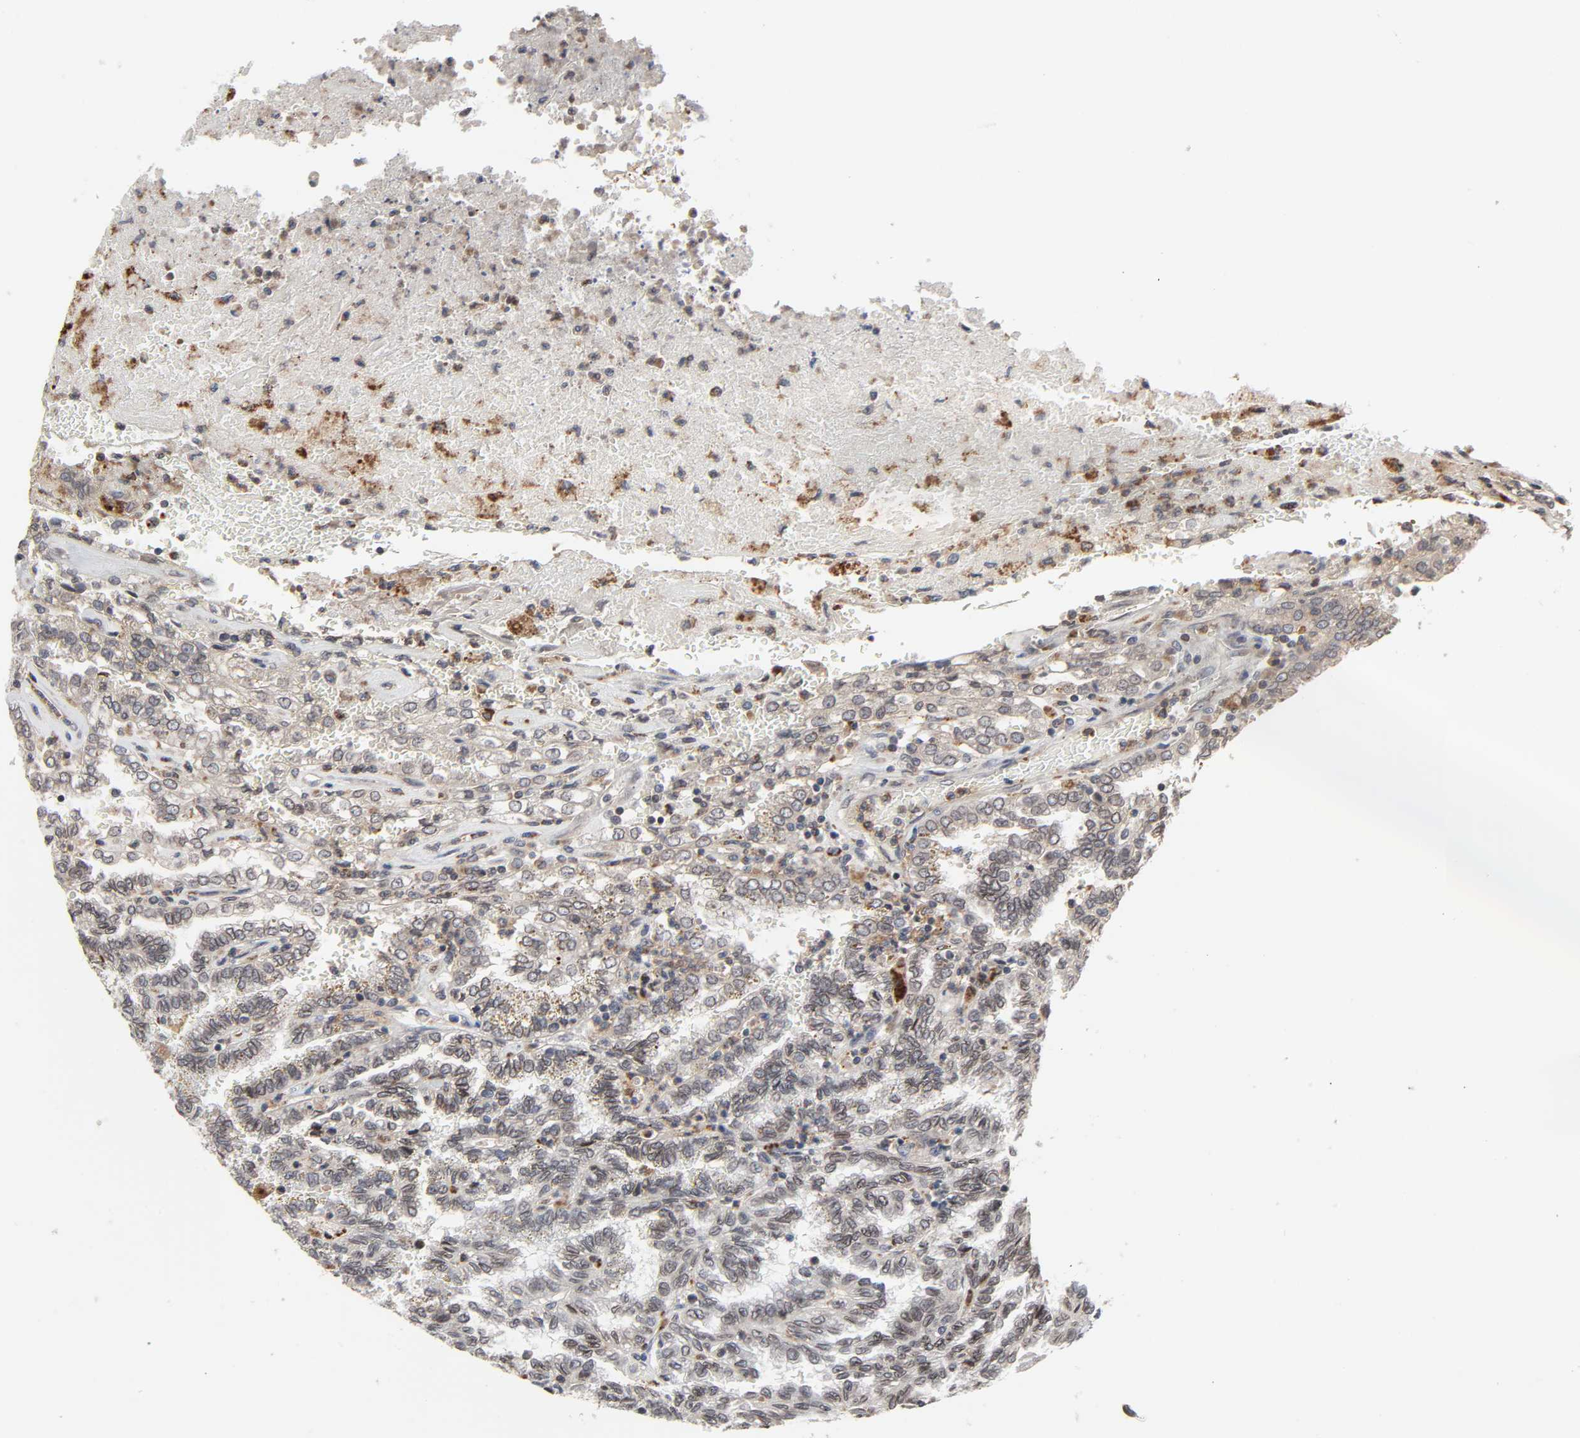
{"staining": {"intensity": "weak", "quantity": "25%-75%", "location": "cytoplasmic/membranous,nuclear"}, "tissue": "renal cancer", "cell_type": "Tumor cells", "image_type": "cancer", "snomed": [{"axis": "morphology", "description": "Inflammation, NOS"}, {"axis": "morphology", "description": "Adenocarcinoma, NOS"}, {"axis": "topography", "description": "Kidney"}], "caption": "Immunohistochemistry (IHC) of human renal cancer (adenocarcinoma) demonstrates low levels of weak cytoplasmic/membranous and nuclear staining in approximately 25%-75% of tumor cells. The protein is stained brown, and the nuclei are stained in blue (DAB (3,3'-diaminobenzidine) IHC with brightfield microscopy, high magnification).", "gene": "CCDC175", "patient": {"sex": "male", "age": 68}}